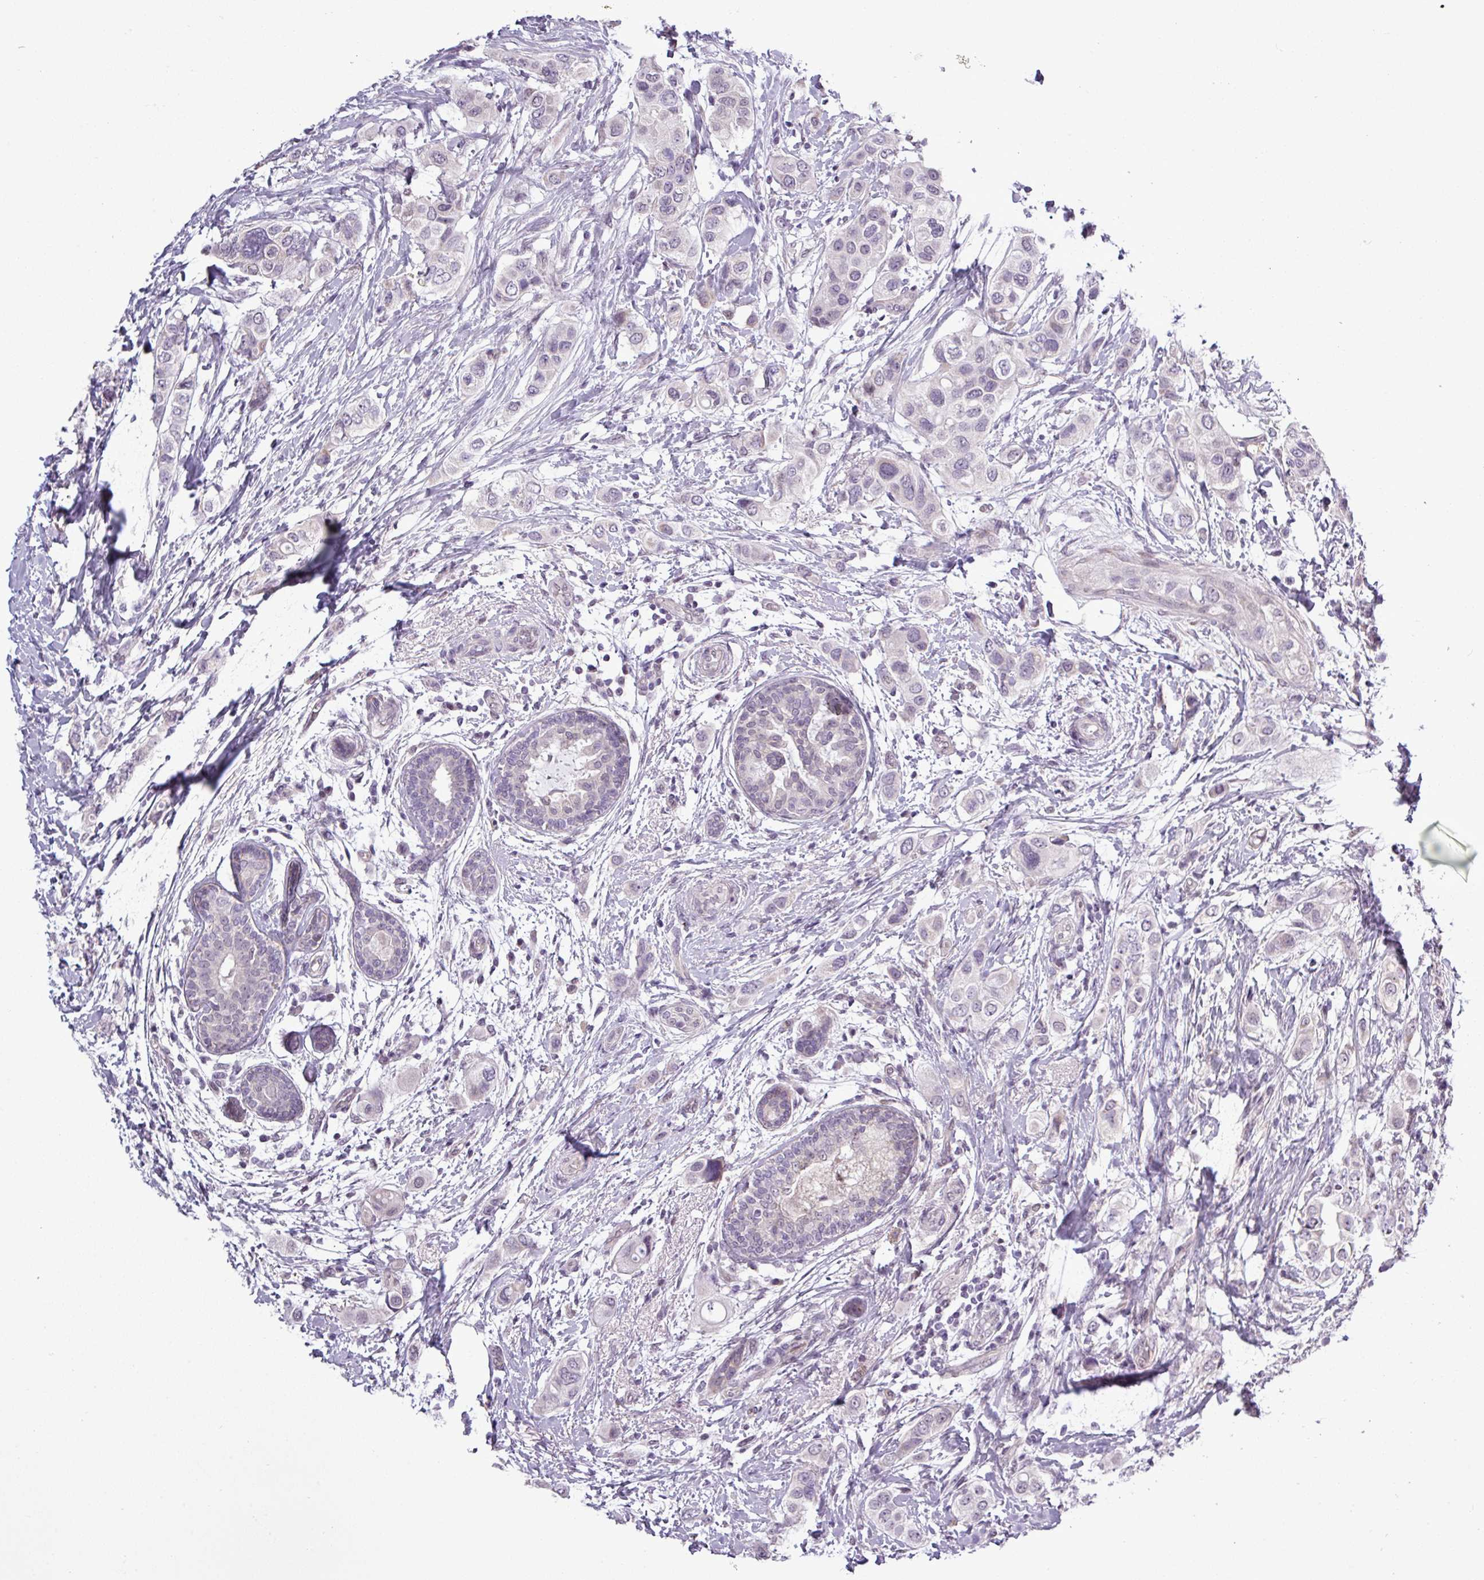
{"staining": {"intensity": "negative", "quantity": "none", "location": "none"}, "tissue": "breast cancer", "cell_type": "Tumor cells", "image_type": "cancer", "snomed": [{"axis": "morphology", "description": "Lobular carcinoma"}, {"axis": "topography", "description": "Breast"}], "caption": "An immunohistochemistry histopathology image of breast lobular carcinoma is shown. There is no staining in tumor cells of breast lobular carcinoma.", "gene": "GPT2", "patient": {"sex": "female", "age": 51}}